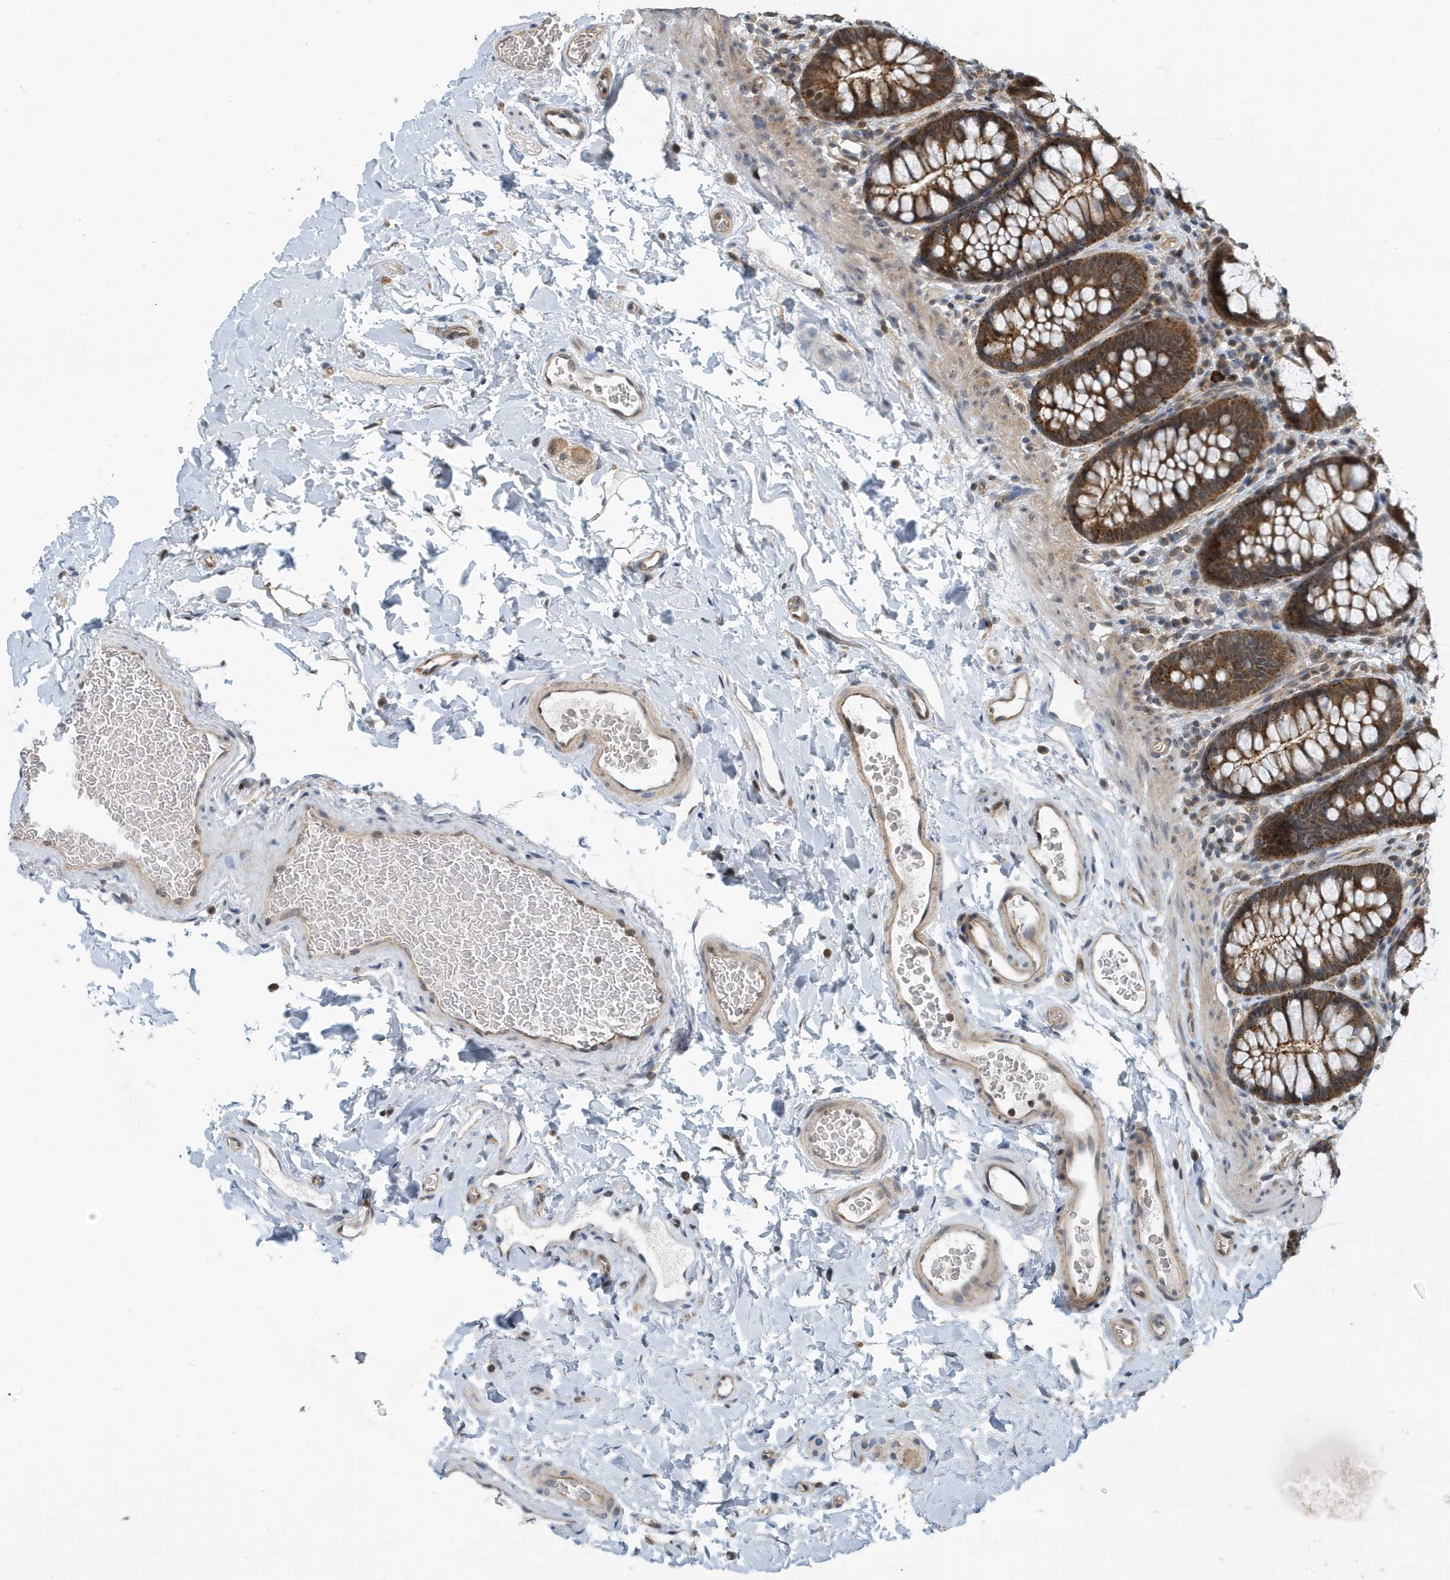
{"staining": {"intensity": "moderate", "quantity": ">75%", "location": "cytoplasmic/membranous"}, "tissue": "colon", "cell_type": "Endothelial cells", "image_type": "normal", "snomed": [{"axis": "morphology", "description": "Normal tissue, NOS"}, {"axis": "topography", "description": "Colon"}], "caption": "Protein expression analysis of normal human colon reveals moderate cytoplasmic/membranous positivity in approximately >75% of endothelial cells. (DAB (3,3'-diaminobenzidine) IHC with brightfield microscopy, high magnification).", "gene": "KIF15", "patient": {"sex": "female", "age": 62}}